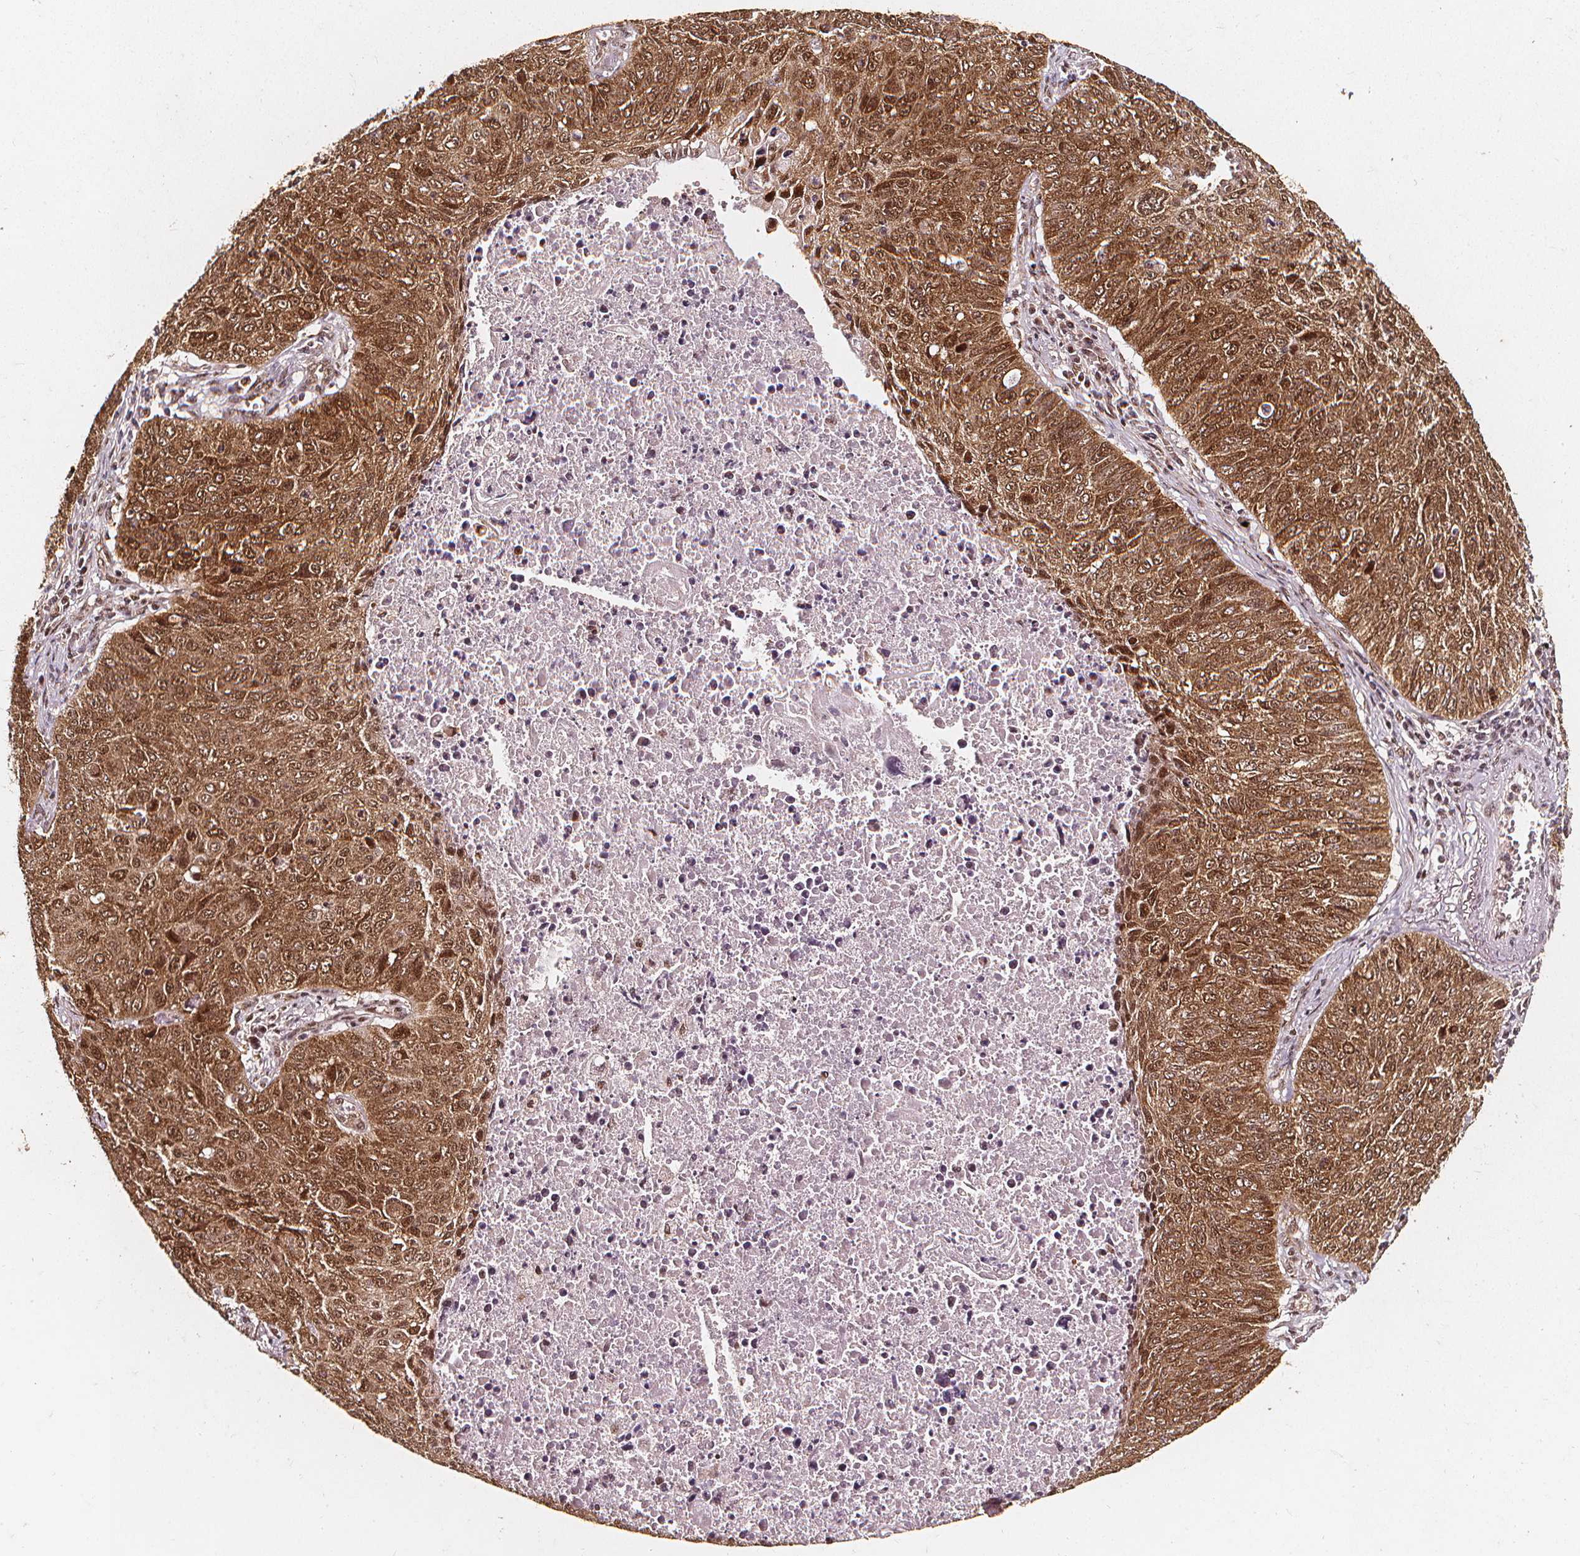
{"staining": {"intensity": "moderate", "quantity": ">75%", "location": "cytoplasmic/membranous,nuclear"}, "tissue": "lung cancer", "cell_type": "Tumor cells", "image_type": "cancer", "snomed": [{"axis": "morphology", "description": "Normal morphology"}, {"axis": "morphology", "description": "Aneuploidy"}, {"axis": "morphology", "description": "Squamous cell carcinoma, NOS"}, {"axis": "topography", "description": "Lymph node"}, {"axis": "topography", "description": "Lung"}], "caption": "DAB immunohistochemical staining of human aneuploidy (lung) exhibits moderate cytoplasmic/membranous and nuclear protein staining in about >75% of tumor cells.", "gene": "SMN1", "patient": {"sex": "female", "age": 76}}